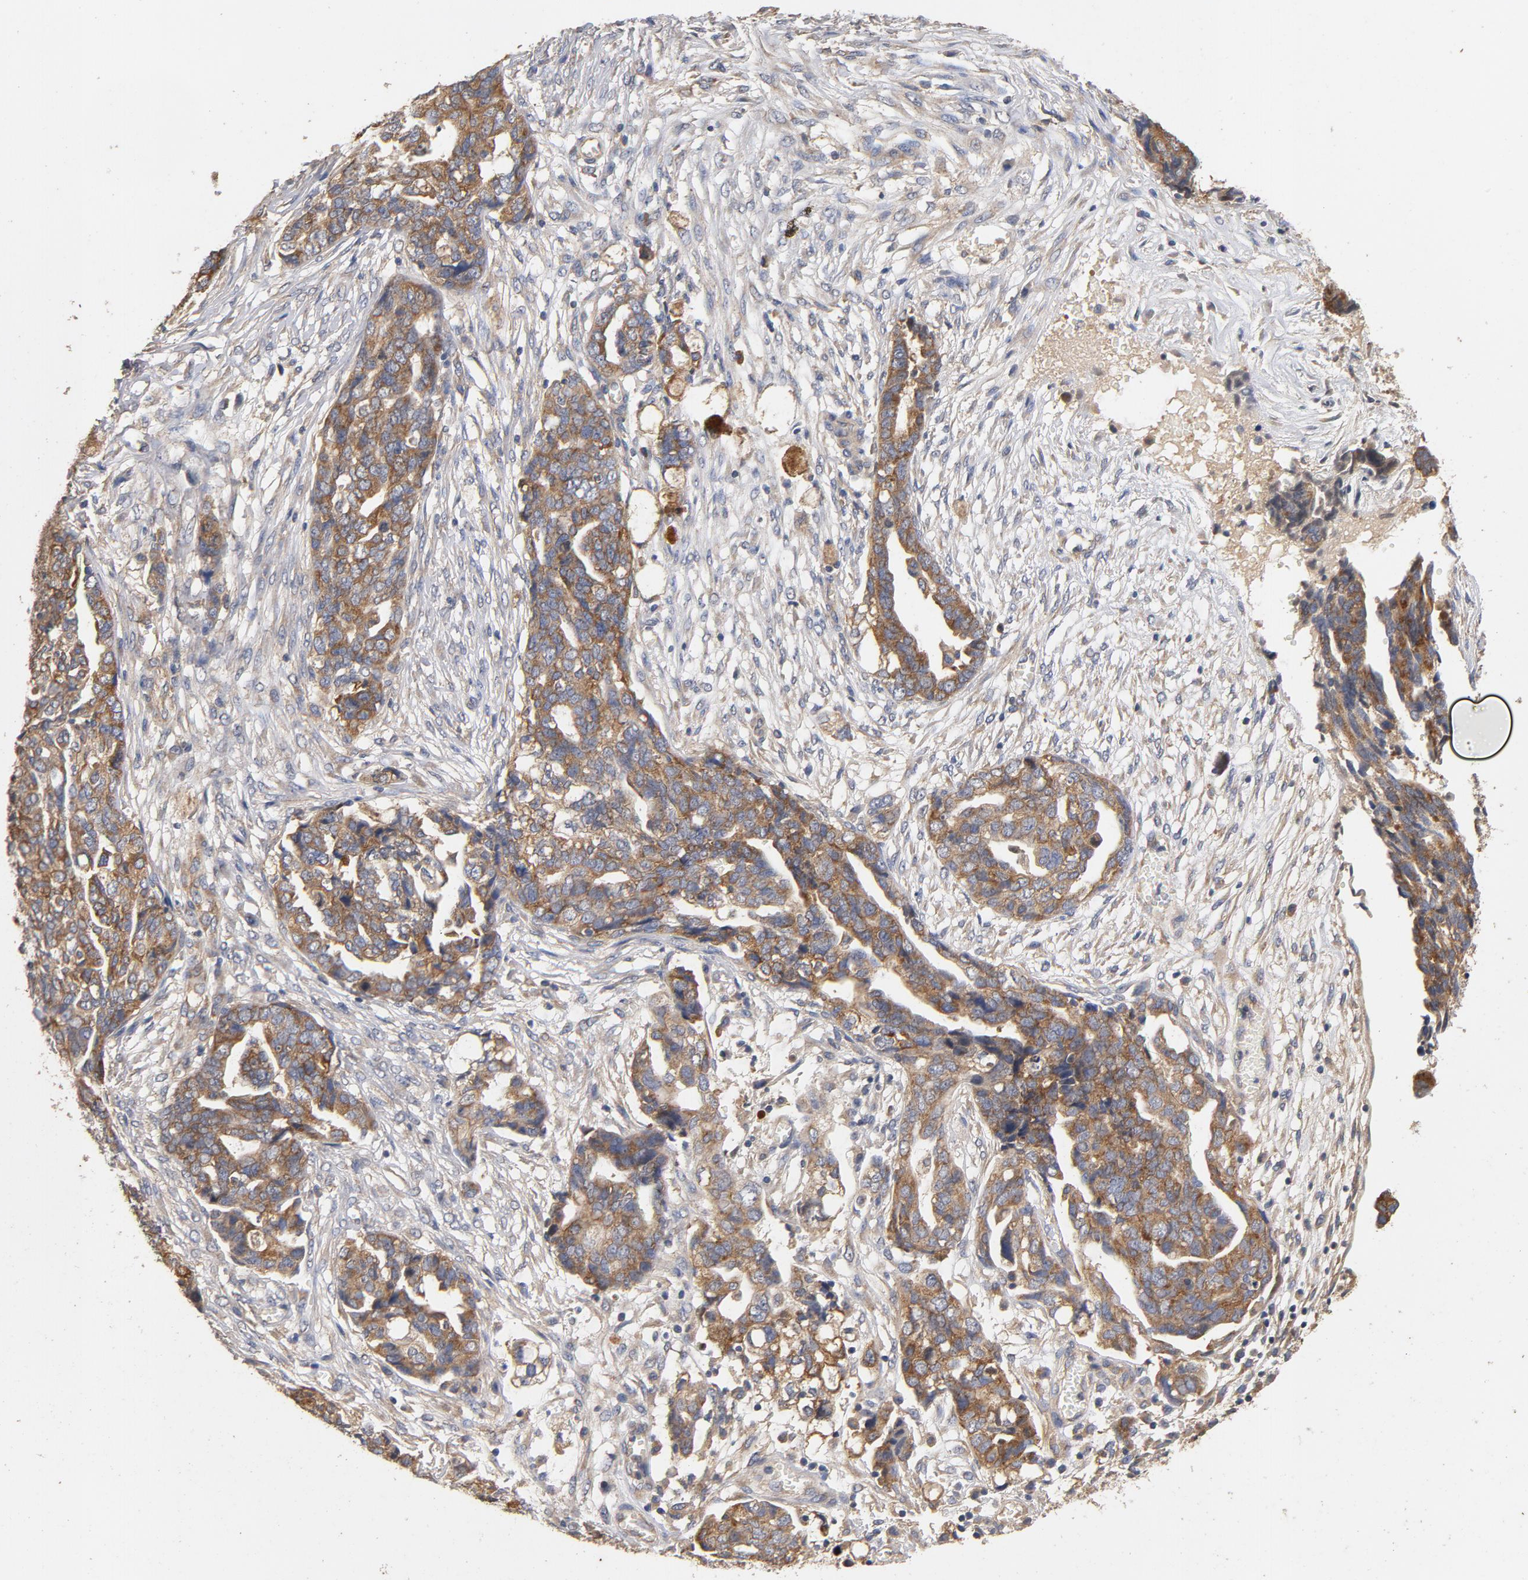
{"staining": {"intensity": "moderate", "quantity": ">75%", "location": "cytoplasmic/membranous"}, "tissue": "ovarian cancer", "cell_type": "Tumor cells", "image_type": "cancer", "snomed": [{"axis": "morphology", "description": "Normal tissue, NOS"}, {"axis": "morphology", "description": "Cystadenocarcinoma, serous, NOS"}, {"axis": "topography", "description": "Fallopian tube"}, {"axis": "topography", "description": "Ovary"}], "caption": "Tumor cells reveal moderate cytoplasmic/membranous expression in about >75% of cells in ovarian serous cystadenocarcinoma. (DAB (3,3'-diaminobenzidine) = brown stain, brightfield microscopy at high magnification).", "gene": "DDX6", "patient": {"sex": "female", "age": 56}}